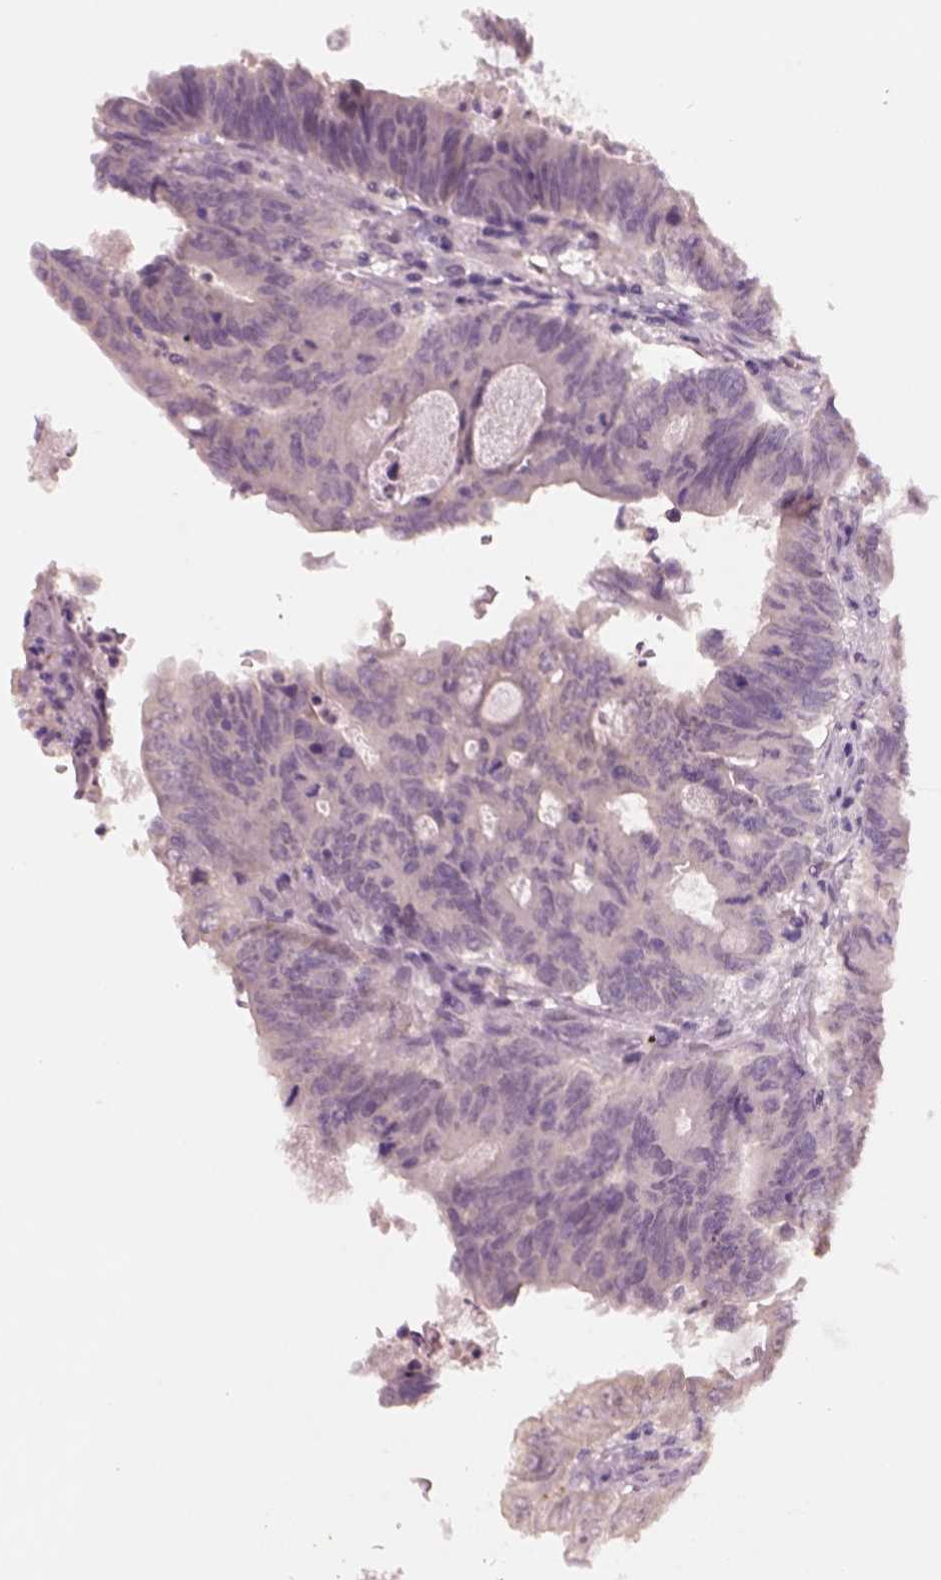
{"staining": {"intensity": "negative", "quantity": "none", "location": "none"}, "tissue": "colorectal cancer", "cell_type": "Tumor cells", "image_type": "cancer", "snomed": [{"axis": "morphology", "description": "Adenocarcinoma, NOS"}, {"axis": "topography", "description": "Colon"}], "caption": "Immunohistochemistry (IHC) of human colorectal adenocarcinoma exhibits no positivity in tumor cells. The staining is performed using DAB (3,3'-diaminobenzidine) brown chromogen with nuclei counter-stained in using hematoxylin.", "gene": "GDNF", "patient": {"sex": "female", "age": 70}}